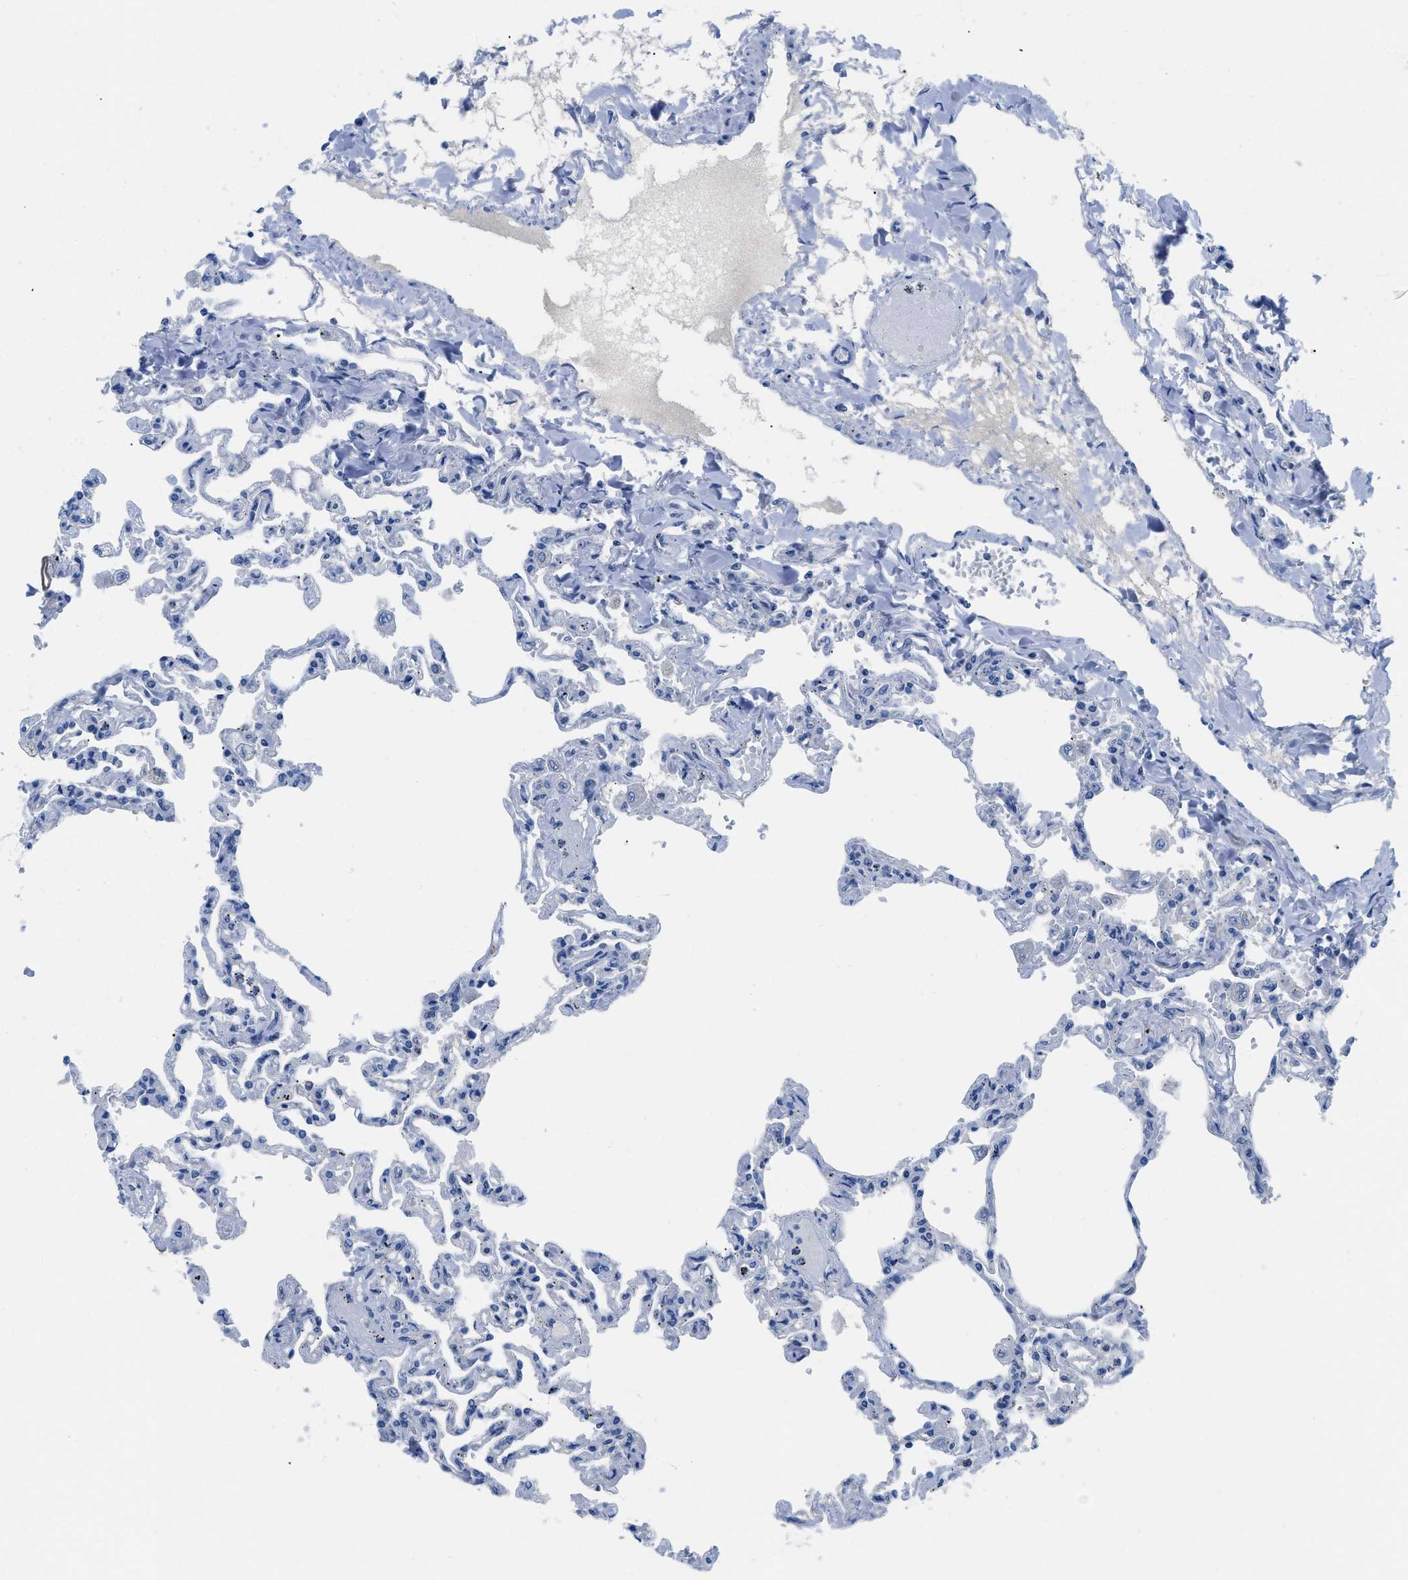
{"staining": {"intensity": "negative", "quantity": "none", "location": "none"}, "tissue": "lung", "cell_type": "Alveolar cells", "image_type": "normal", "snomed": [{"axis": "morphology", "description": "Normal tissue, NOS"}, {"axis": "topography", "description": "Lung"}], "caption": "Human lung stained for a protein using immunohistochemistry displays no expression in alveolar cells.", "gene": "SLC10A6", "patient": {"sex": "male", "age": 21}}